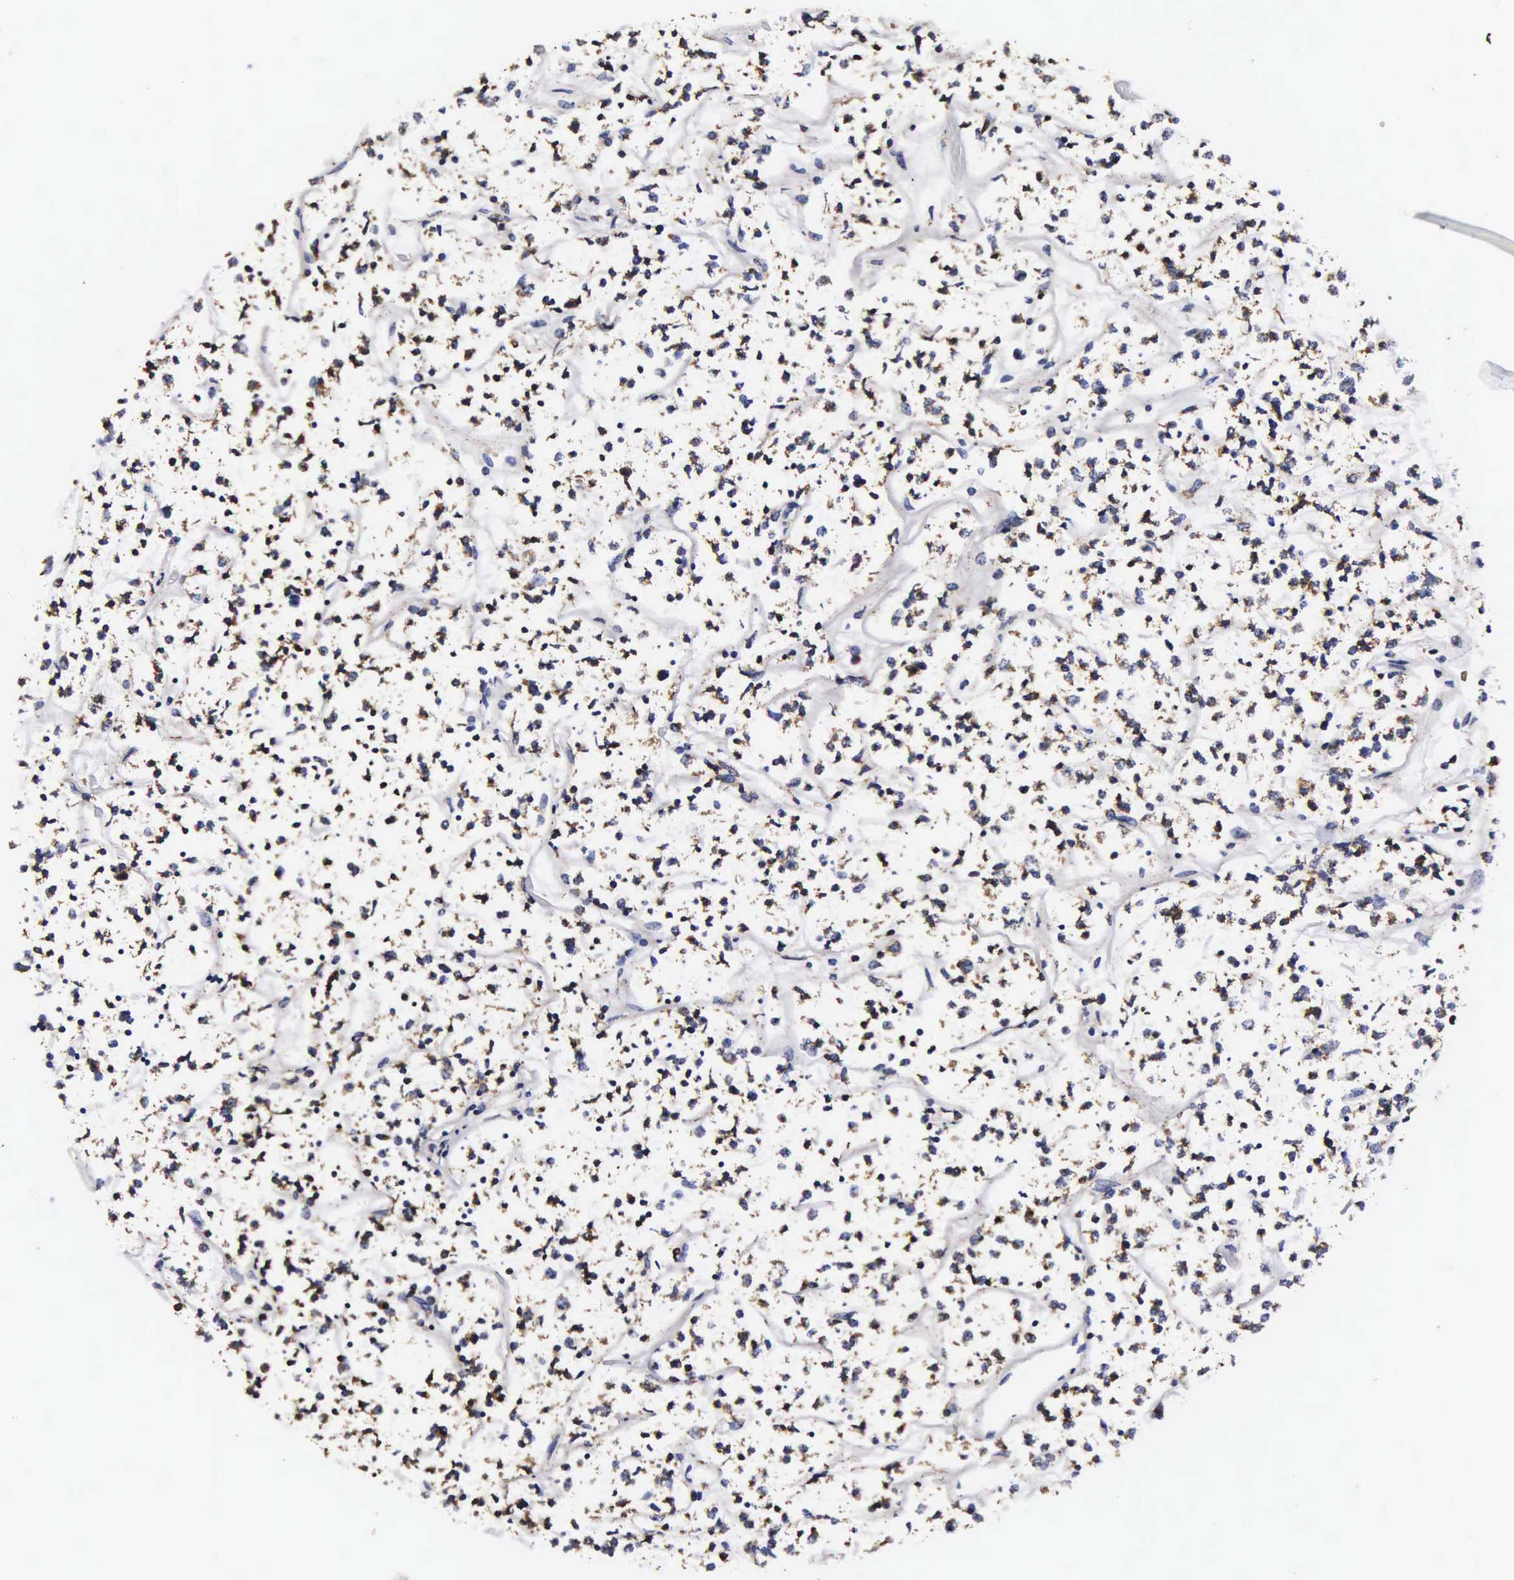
{"staining": {"intensity": "weak", "quantity": ">75%", "location": "cytoplasmic/membranous"}, "tissue": "lymphoma", "cell_type": "Tumor cells", "image_type": "cancer", "snomed": [{"axis": "morphology", "description": "Malignant lymphoma, non-Hodgkin's type, Low grade"}, {"axis": "topography", "description": "Small intestine"}], "caption": "Malignant lymphoma, non-Hodgkin's type (low-grade) was stained to show a protein in brown. There is low levels of weak cytoplasmic/membranous staining in about >75% of tumor cells. (DAB (3,3'-diaminobenzidine) IHC, brown staining for protein, blue staining for nuclei).", "gene": "PSMA3", "patient": {"sex": "female", "age": 59}}